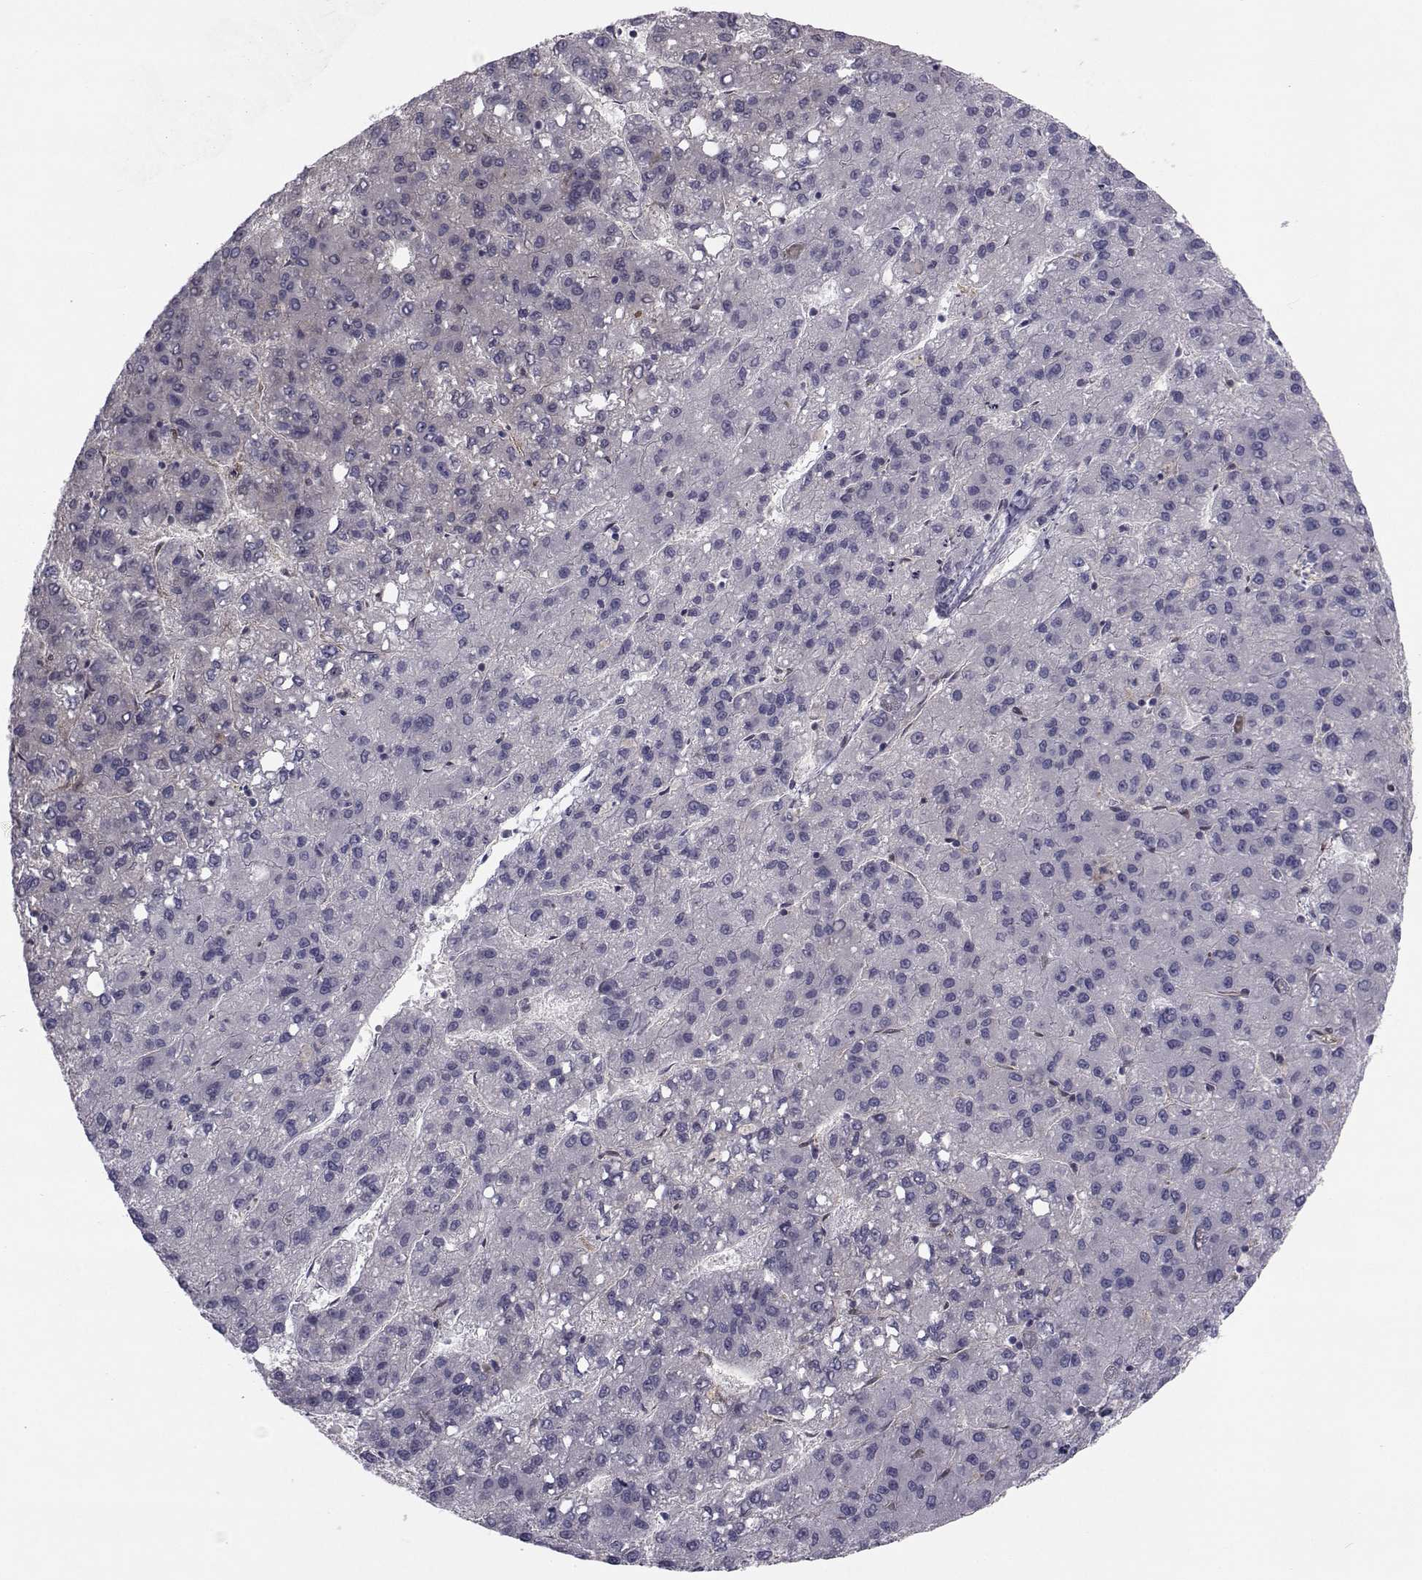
{"staining": {"intensity": "negative", "quantity": "none", "location": "none"}, "tissue": "liver cancer", "cell_type": "Tumor cells", "image_type": "cancer", "snomed": [{"axis": "morphology", "description": "Carcinoma, Hepatocellular, NOS"}, {"axis": "topography", "description": "Liver"}], "caption": "Immunohistochemistry (IHC) micrograph of neoplastic tissue: hepatocellular carcinoma (liver) stained with DAB shows no significant protein expression in tumor cells.", "gene": "TRIP10", "patient": {"sex": "female", "age": 82}}